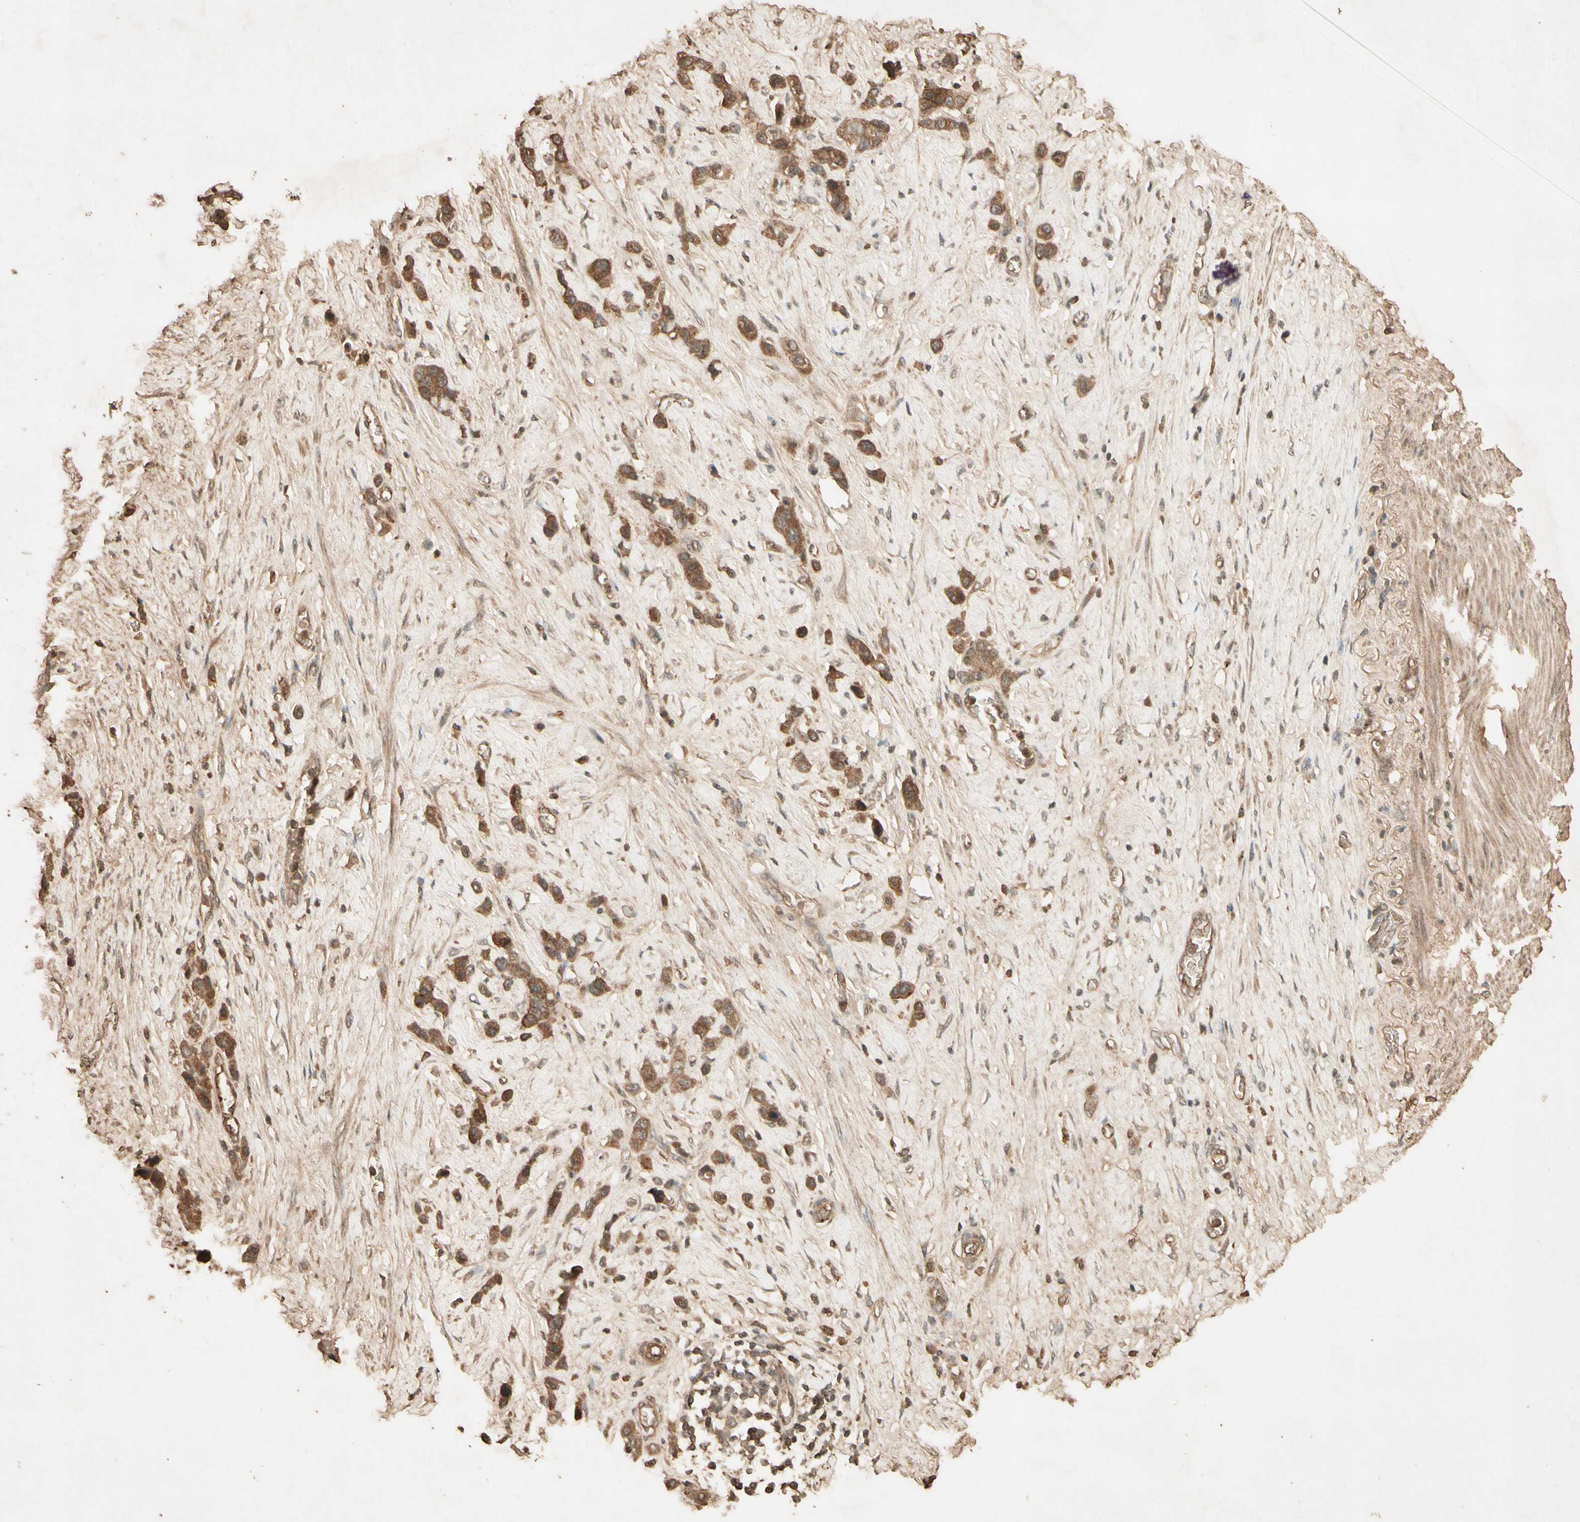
{"staining": {"intensity": "moderate", "quantity": ">75%", "location": "cytoplasmic/membranous"}, "tissue": "stomach cancer", "cell_type": "Tumor cells", "image_type": "cancer", "snomed": [{"axis": "morphology", "description": "Adenocarcinoma, NOS"}, {"axis": "morphology", "description": "Adenocarcinoma, High grade"}, {"axis": "topography", "description": "Stomach, upper"}, {"axis": "topography", "description": "Stomach, lower"}], "caption": "Moderate cytoplasmic/membranous protein positivity is present in about >75% of tumor cells in adenocarcinoma (stomach). Nuclei are stained in blue.", "gene": "SMAD9", "patient": {"sex": "female", "age": 65}}